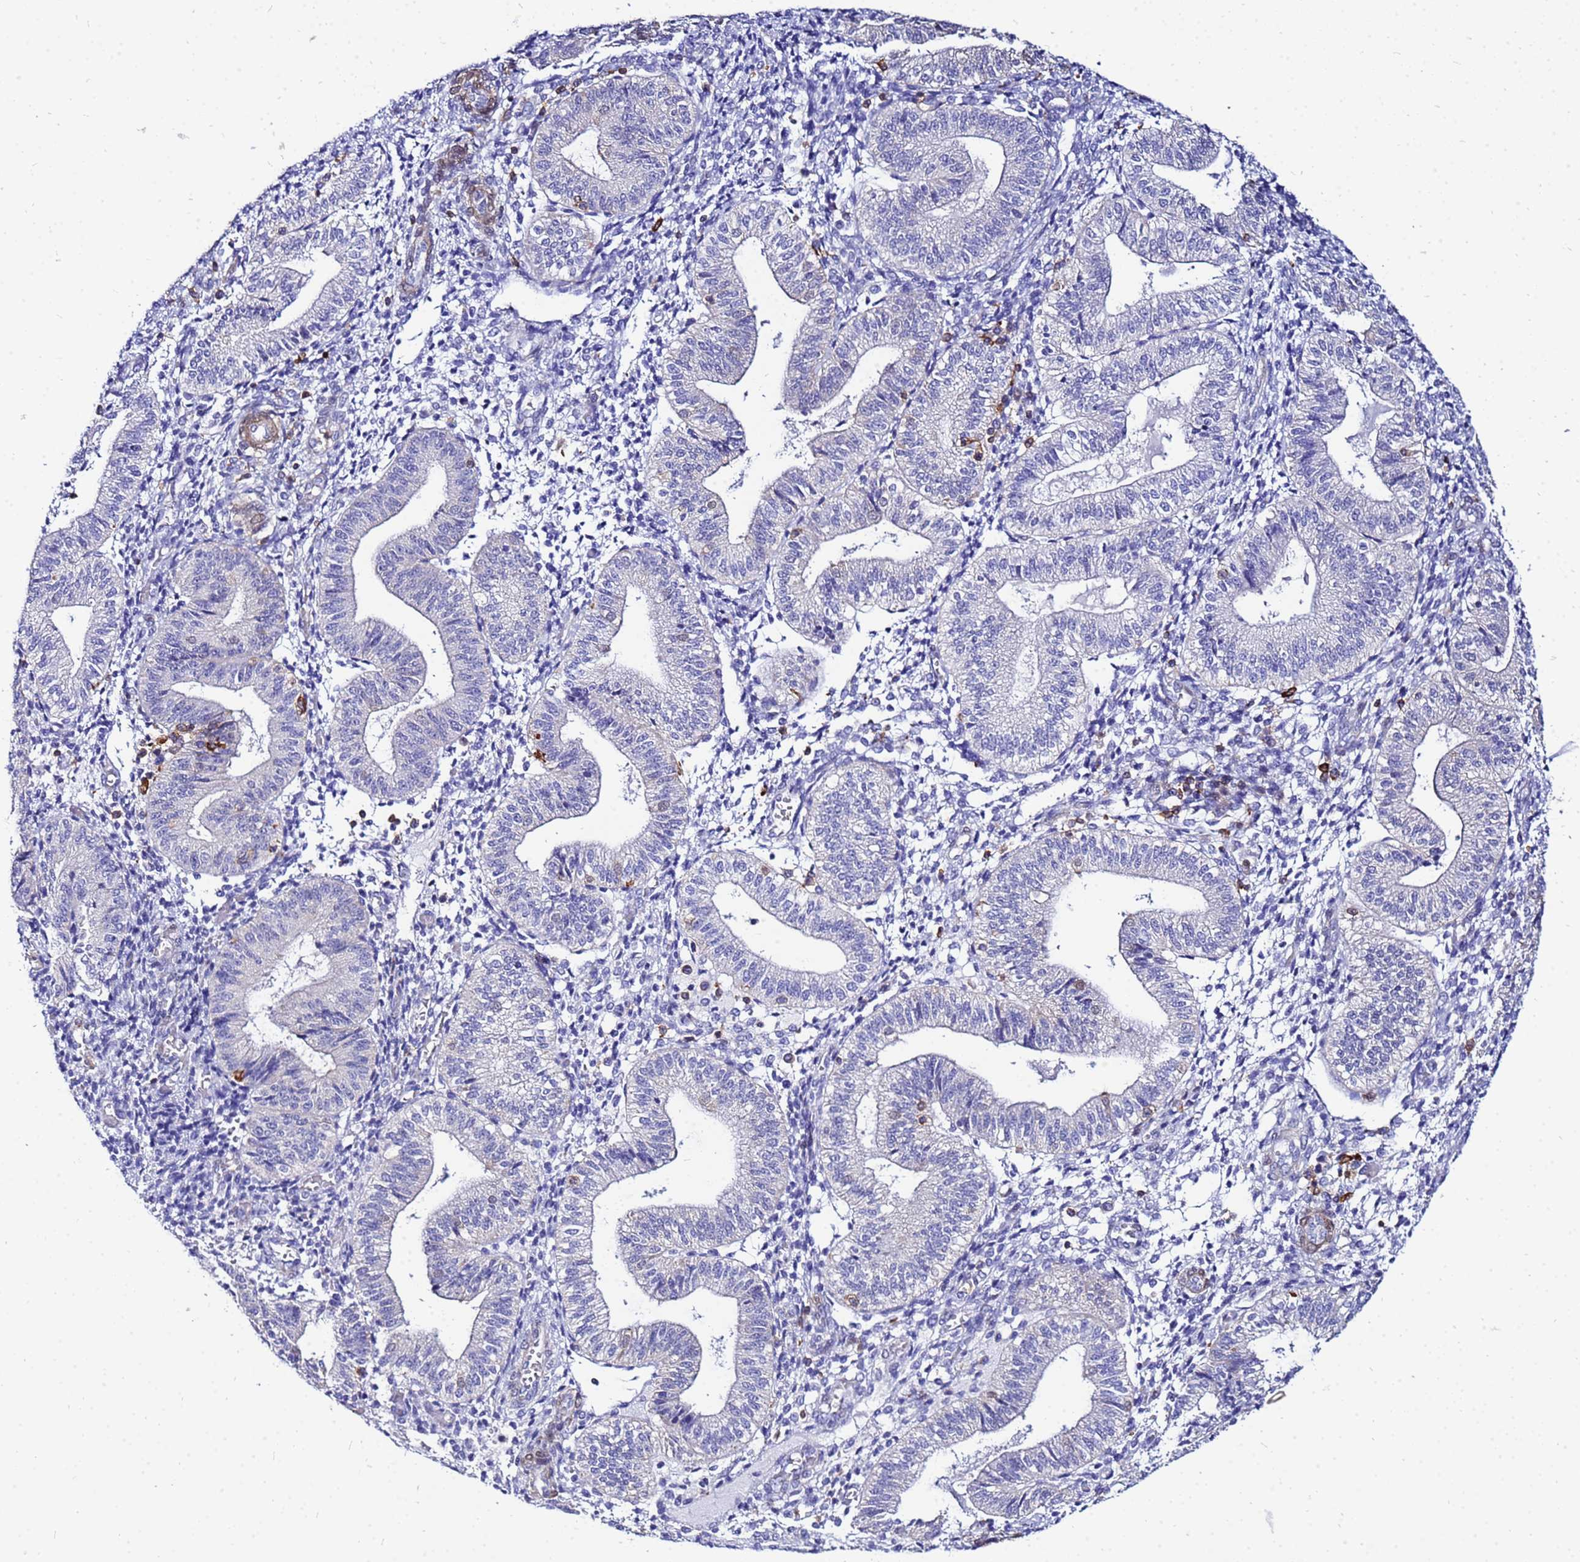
{"staining": {"intensity": "negative", "quantity": "none", "location": "none"}, "tissue": "endometrium", "cell_type": "Cells in endometrial stroma", "image_type": "normal", "snomed": [{"axis": "morphology", "description": "Normal tissue, NOS"}, {"axis": "topography", "description": "Endometrium"}], "caption": "Unremarkable endometrium was stained to show a protein in brown. There is no significant staining in cells in endometrial stroma. (DAB (3,3'-diaminobenzidine) immunohistochemistry (IHC) with hematoxylin counter stain).", "gene": "DBNDD2", "patient": {"sex": "female", "age": 34}}